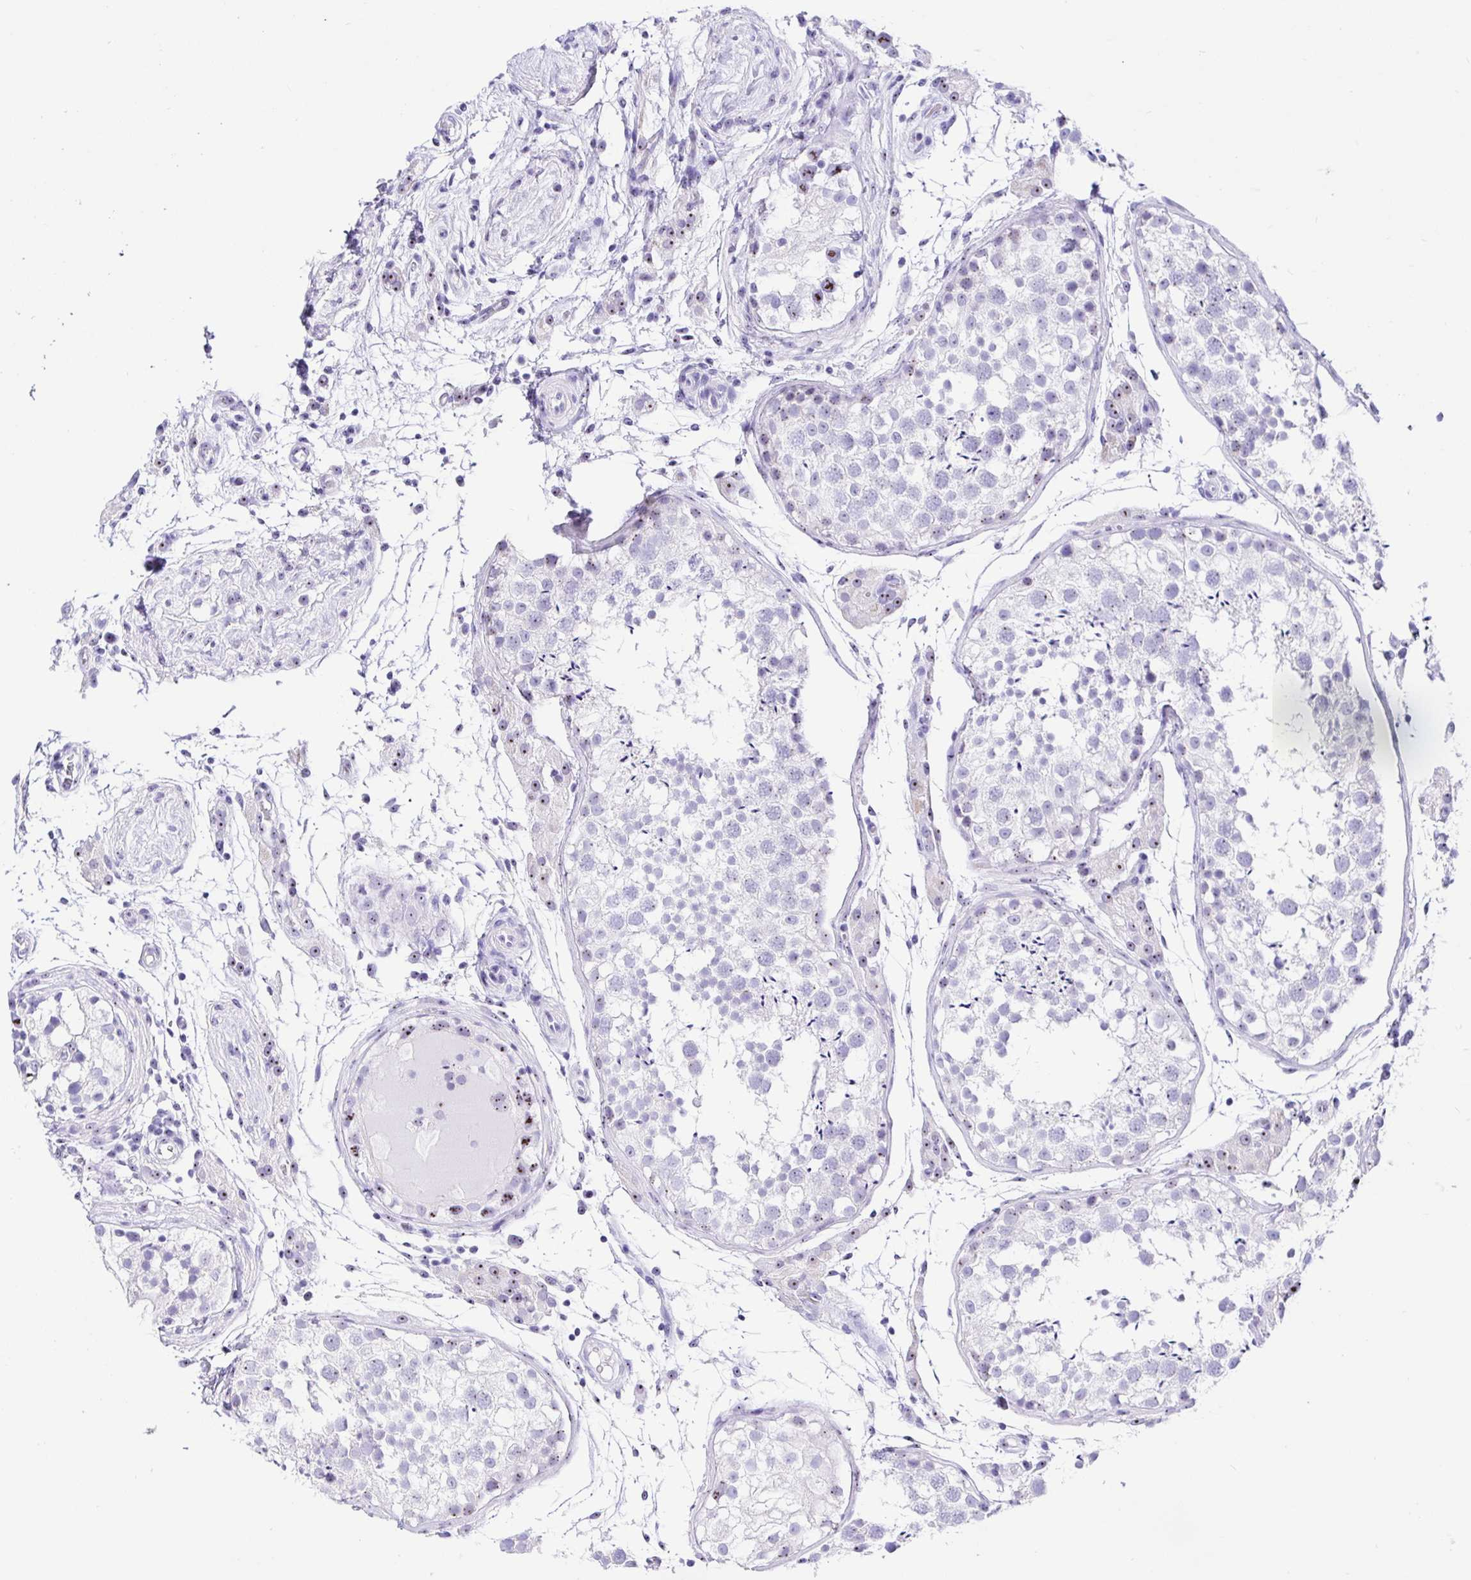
{"staining": {"intensity": "negative", "quantity": "none", "location": "none"}, "tissue": "testis", "cell_type": "Cells in seminiferous ducts", "image_type": "normal", "snomed": [{"axis": "morphology", "description": "Normal tissue, NOS"}, {"axis": "morphology", "description": "Seminoma, NOS"}, {"axis": "topography", "description": "Testis"}], "caption": "Testis was stained to show a protein in brown. There is no significant positivity in cells in seminiferous ducts. The staining was performed using DAB to visualize the protein expression in brown, while the nuclei were stained in blue with hematoxylin (Magnification: 20x).", "gene": "PRAMEF18", "patient": {"sex": "male", "age": 29}}